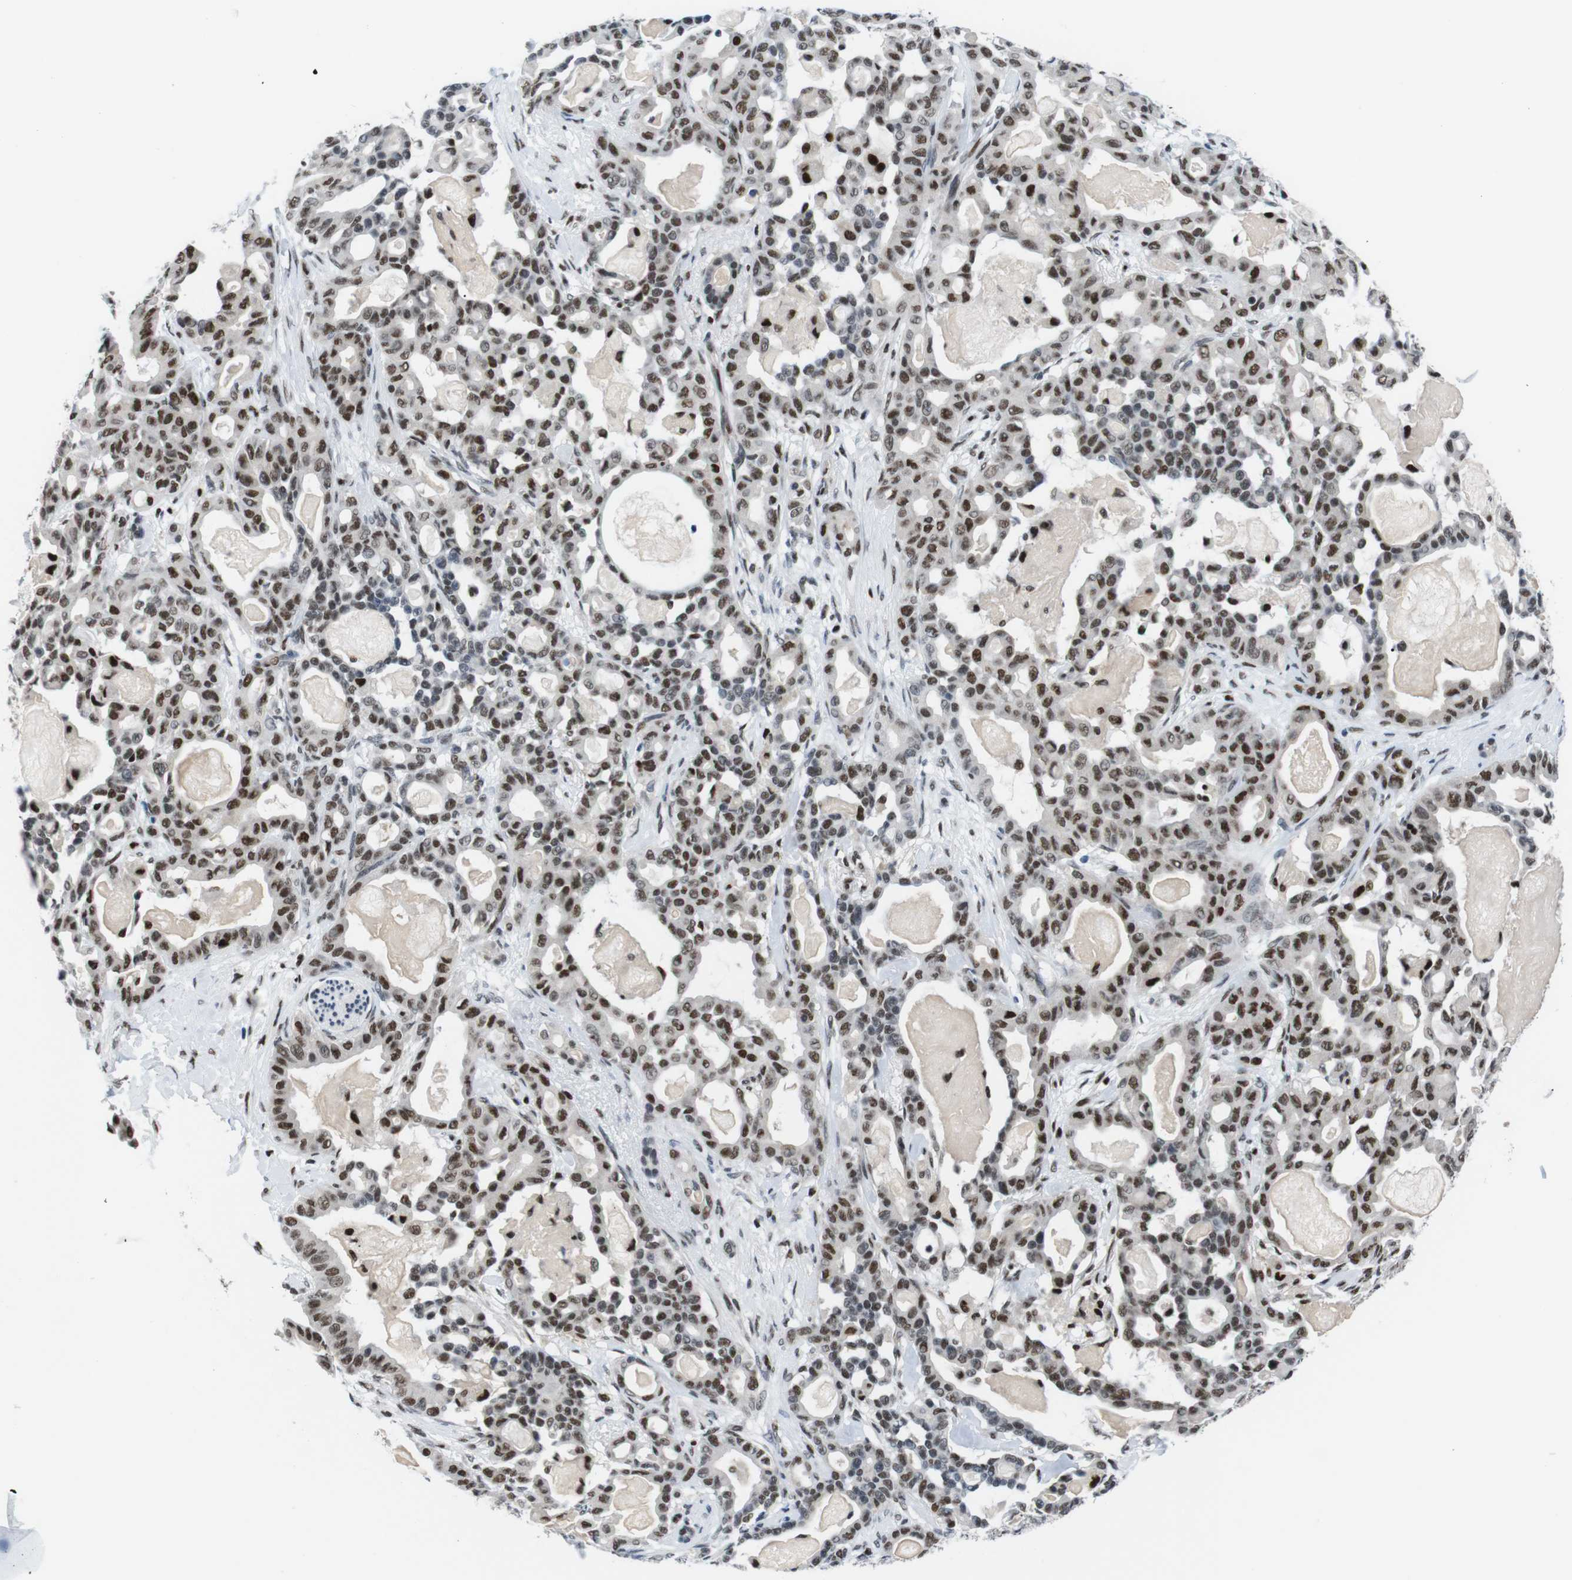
{"staining": {"intensity": "moderate", "quantity": ">75%", "location": "nuclear"}, "tissue": "pancreatic cancer", "cell_type": "Tumor cells", "image_type": "cancer", "snomed": [{"axis": "morphology", "description": "Adenocarcinoma, NOS"}, {"axis": "topography", "description": "Pancreas"}], "caption": "This histopathology image reveals IHC staining of adenocarcinoma (pancreatic), with medium moderate nuclear positivity in approximately >75% of tumor cells.", "gene": "PSME3", "patient": {"sex": "male", "age": 63}}